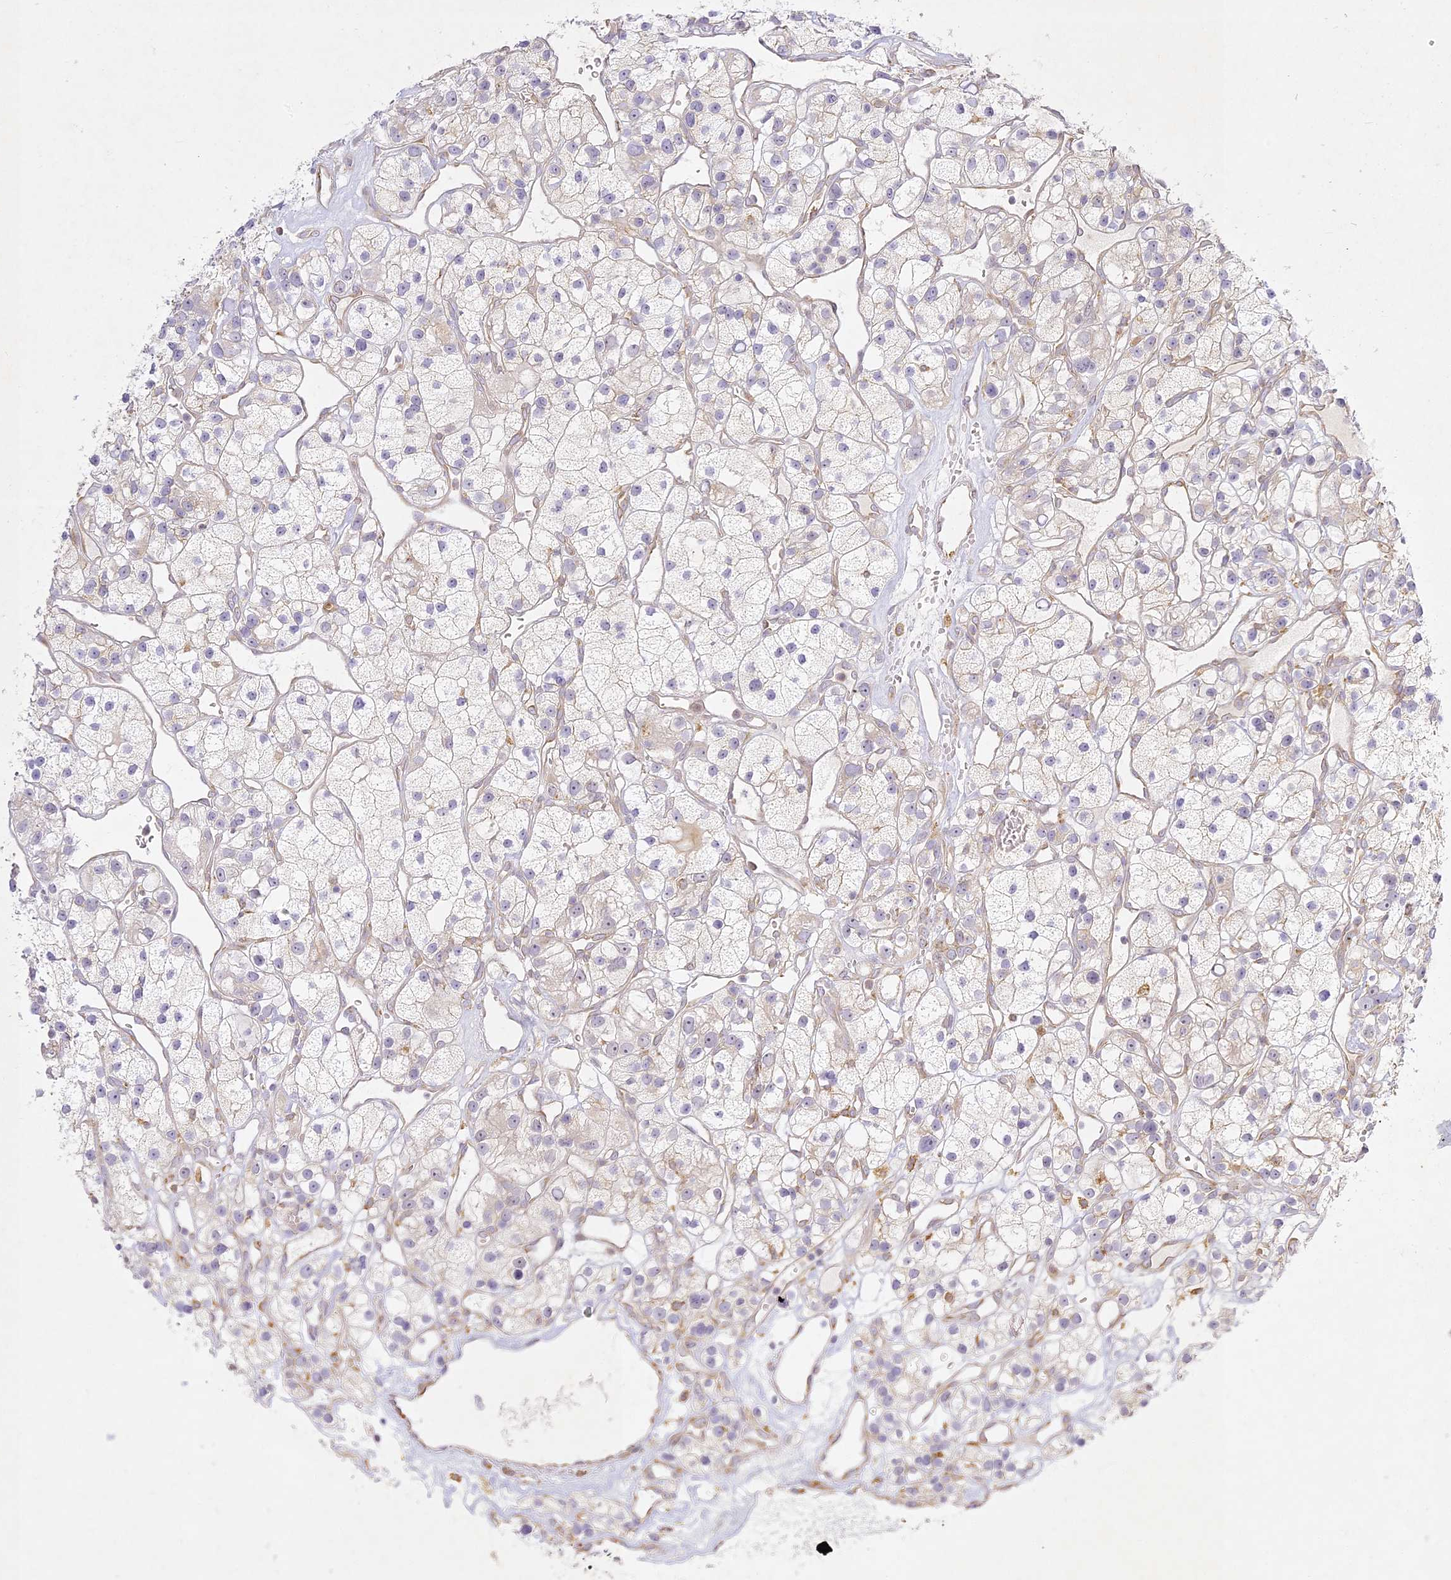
{"staining": {"intensity": "negative", "quantity": "none", "location": "none"}, "tissue": "renal cancer", "cell_type": "Tumor cells", "image_type": "cancer", "snomed": [{"axis": "morphology", "description": "Adenocarcinoma, NOS"}, {"axis": "topography", "description": "Kidney"}], "caption": "Tumor cells are negative for protein expression in human renal cancer.", "gene": "SLC30A5", "patient": {"sex": "female", "age": 57}}